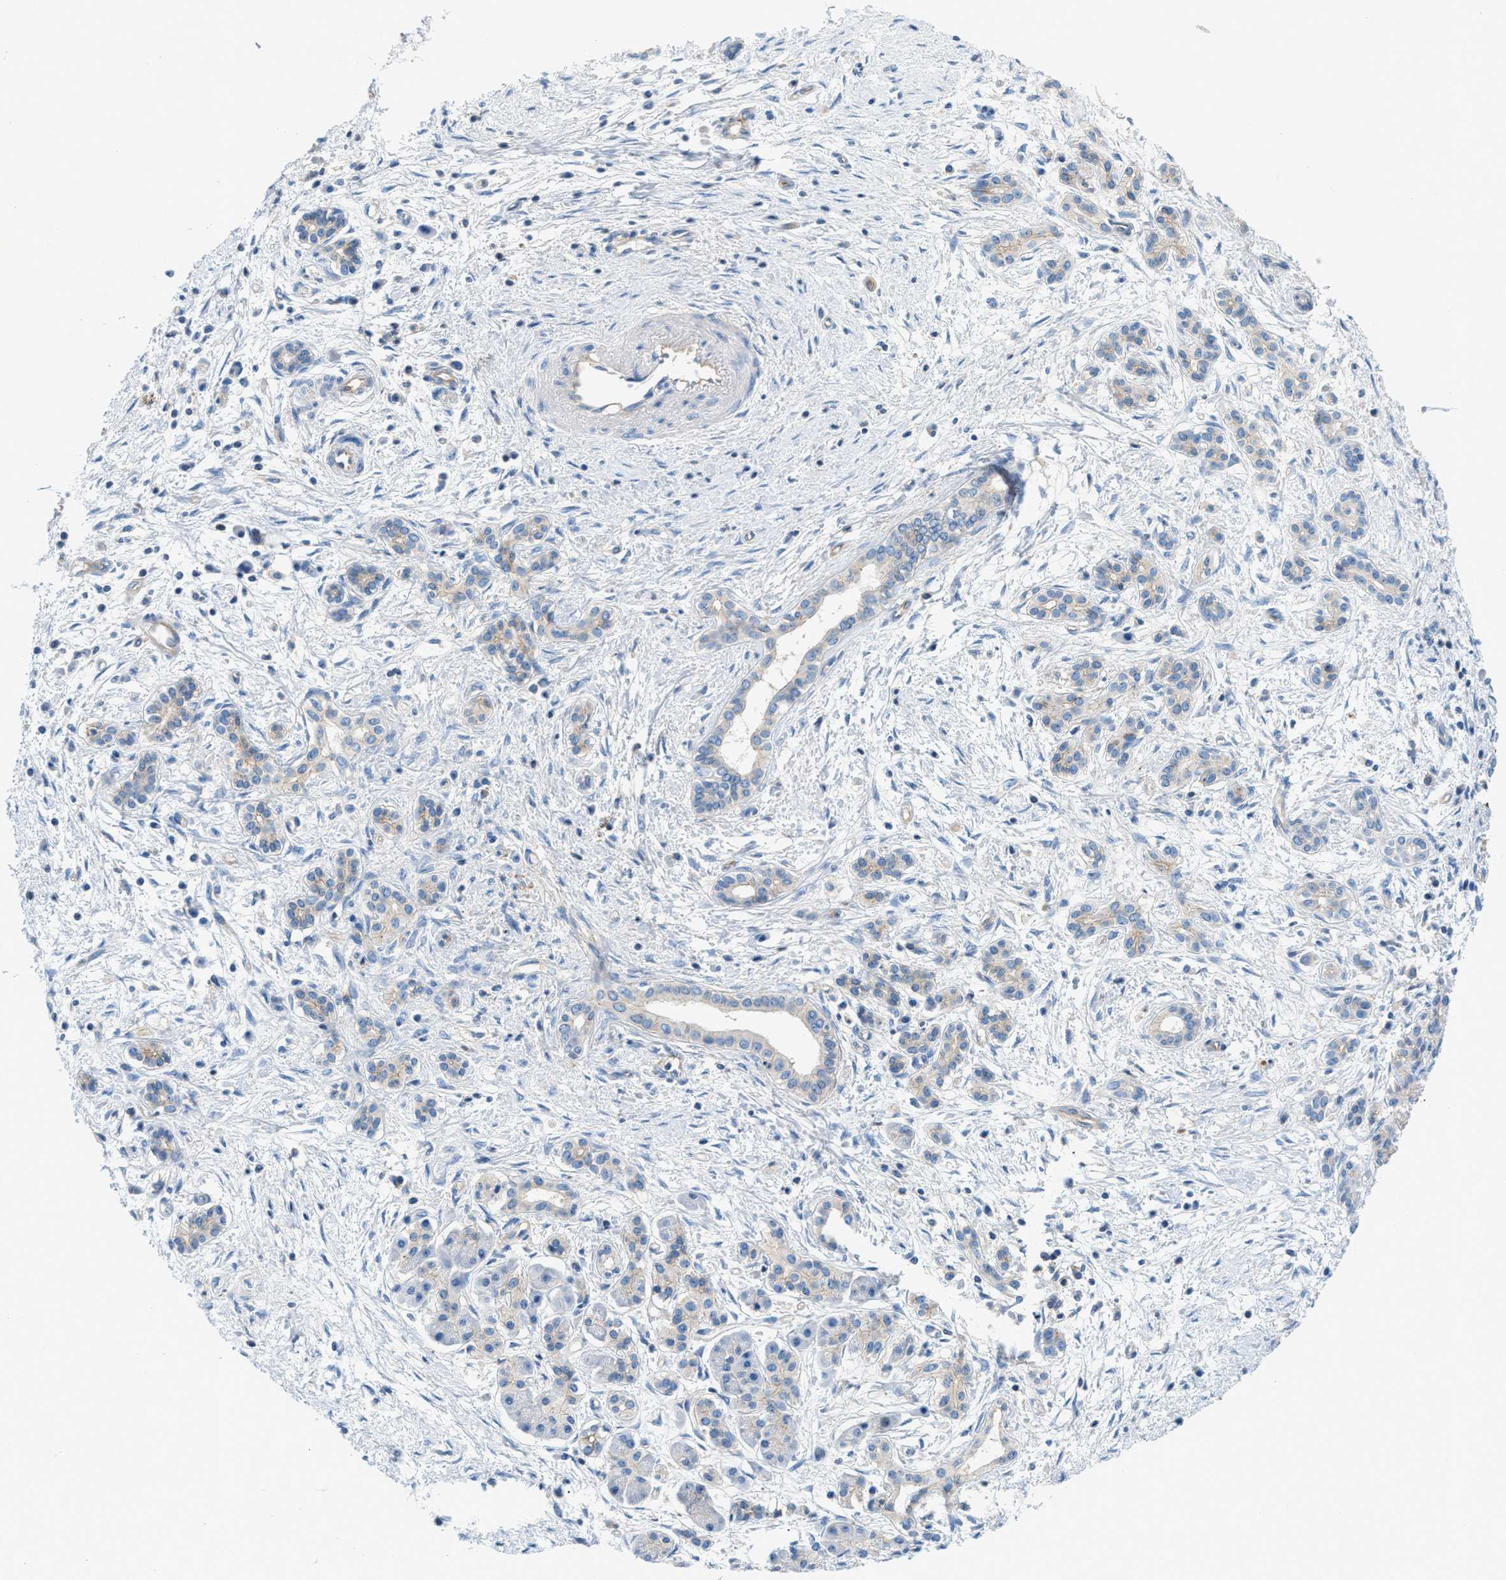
{"staining": {"intensity": "weak", "quantity": "<25%", "location": "cytoplasmic/membranous"}, "tissue": "pancreatic cancer", "cell_type": "Tumor cells", "image_type": "cancer", "snomed": [{"axis": "morphology", "description": "Adenocarcinoma, NOS"}, {"axis": "topography", "description": "Pancreas"}], "caption": "Immunohistochemistry (IHC) image of pancreatic cancer stained for a protein (brown), which demonstrates no positivity in tumor cells. (Brightfield microscopy of DAB IHC at high magnification).", "gene": "ORAI1", "patient": {"sex": "female", "age": 70}}